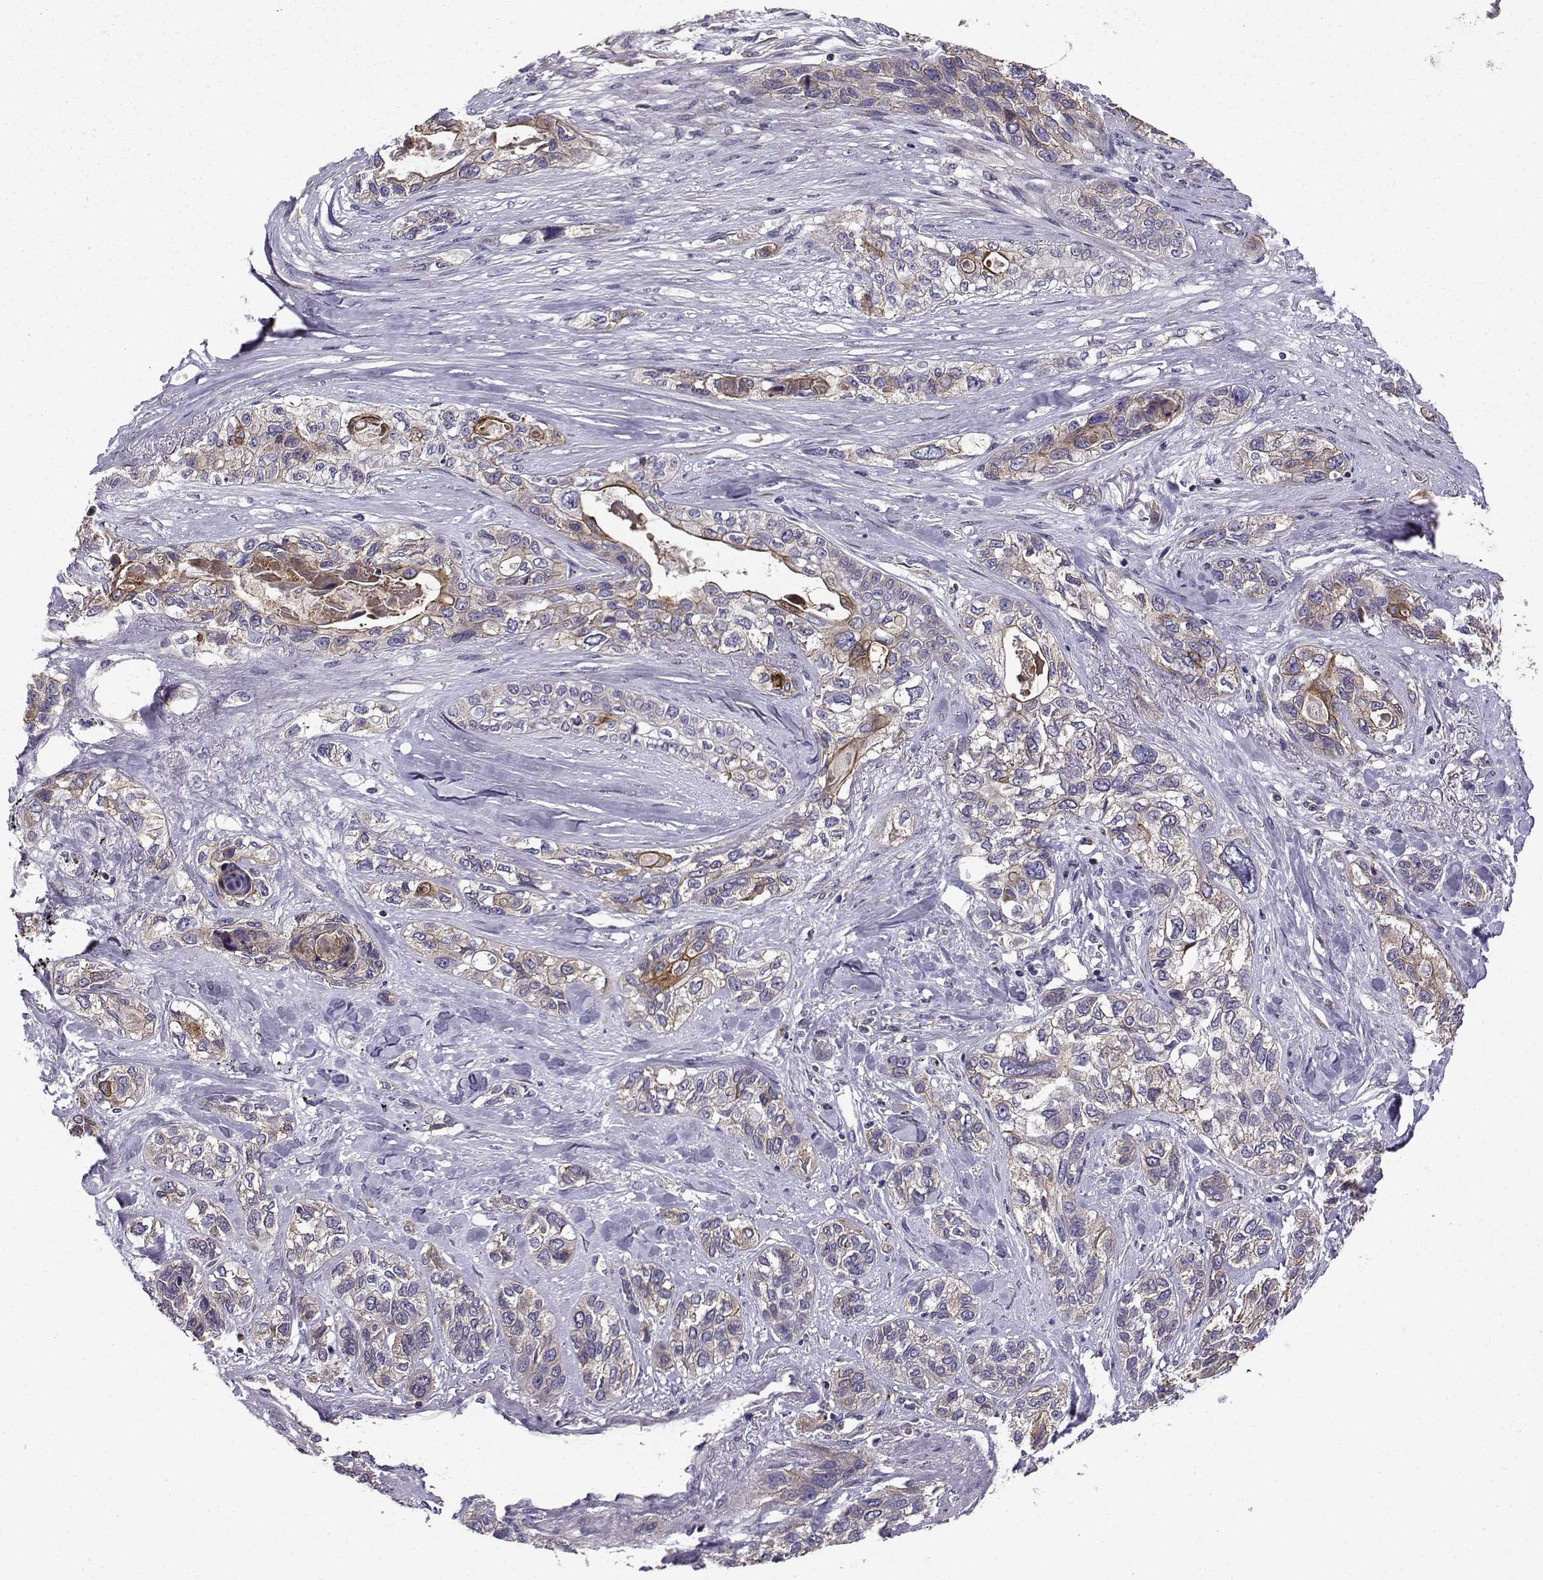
{"staining": {"intensity": "strong", "quantity": "<25%", "location": "cytoplasmic/membranous"}, "tissue": "lung cancer", "cell_type": "Tumor cells", "image_type": "cancer", "snomed": [{"axis": "morphology", "description": "Squamous cell carcinoma, NOS"}, {"axis": "topography", "description": "Lung"}], "caption": "Squamous cell carcinoma (lung) stained with immunohistochemistry (IHC) shows strong cytoplasmic/membranous staining in approximately <25% of tumor cells. The protein of interest is shown in brown color, while the nuclei are stained blue.", "gene": "ITGB8", "patient": {"sex": "female", "age": 70}}